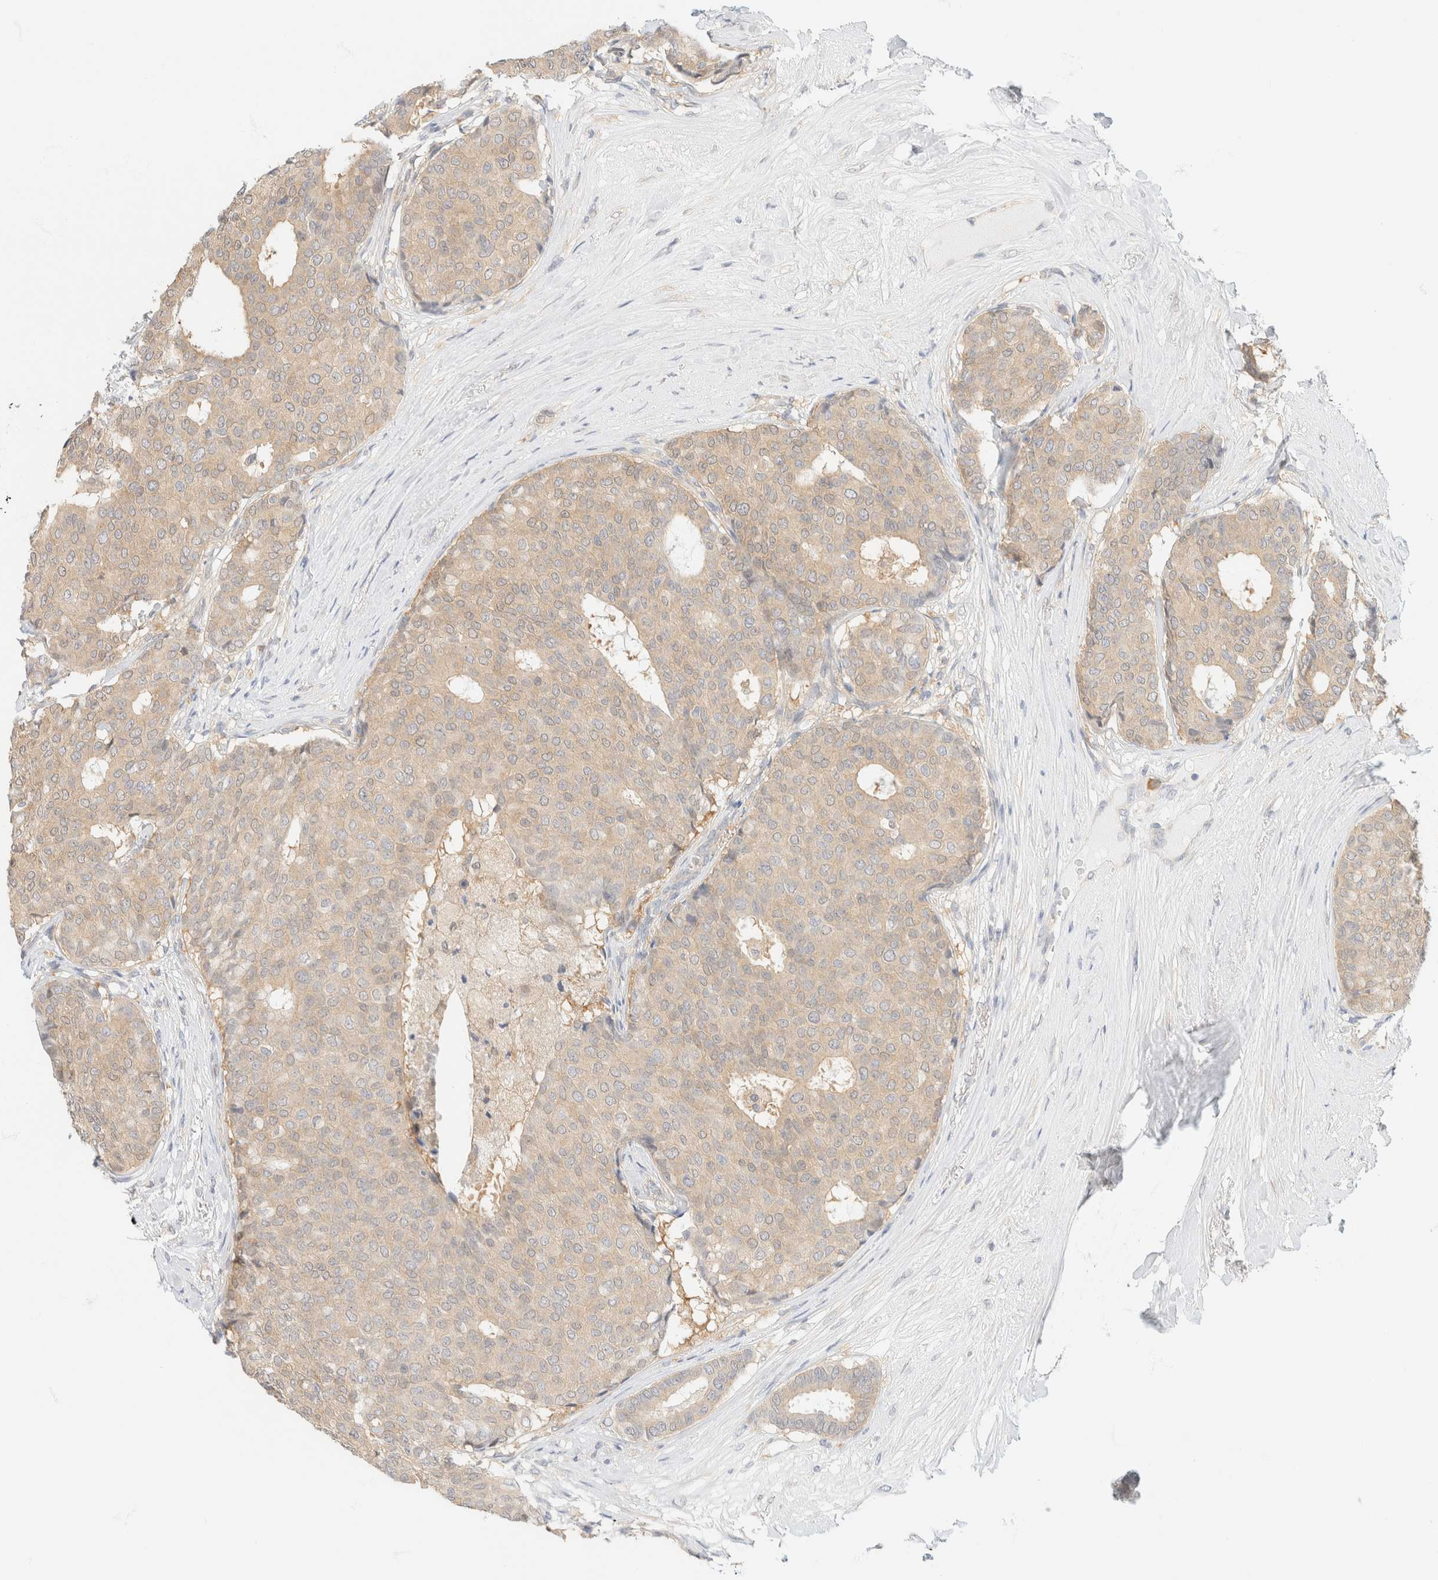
{"staining": {"intensity": "weak", "quantity": "25%-75%", "location": "cytoplasmic/membranous"}, "tissue": "breast cancer", "cell_type": "Tumor cells", "image_type": "cancer", "snomed": [{"axis": "morphology", "description": "Duct carcinoma"}, {"axis": "topography", "description": "Breast"}], "caption": "There is low levels of weak cytoplasmic/membranous positivity in tumor cells of breast cancer (invasive ductal carcinoma), as demonstrated by immunohistochemical staining (brown color).", "gene": "GPI", "patient": {"sex": "female", "age": 75}}